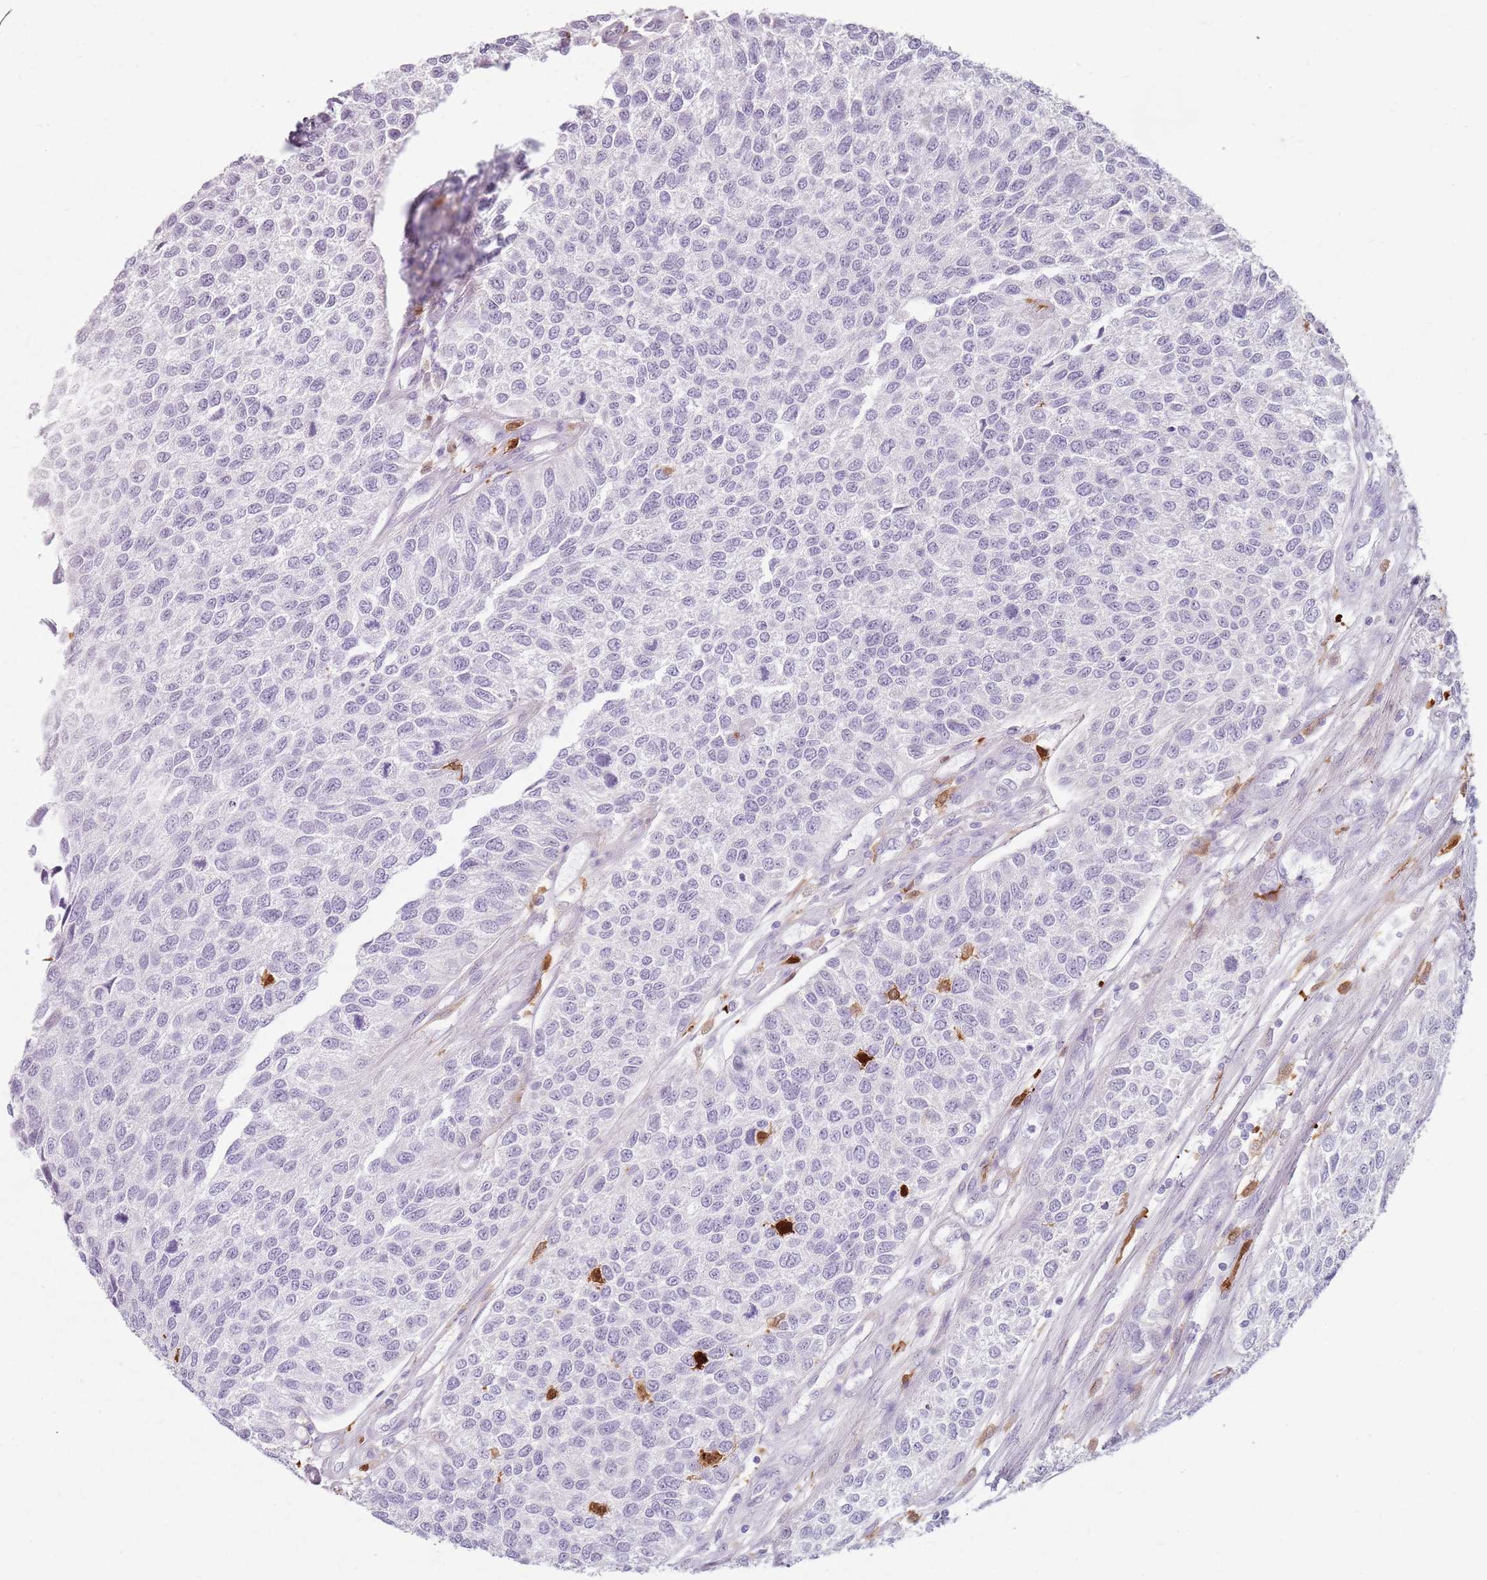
{"staining": {"intensity": "negative", "quantity": "none", "location": "none"}, "tissue": "urothelial cancer", "cell_type": "Tumor cells", "image_type": "cancer", "snomed": [{"axis": "morphology", "description": "Urothelial carcinoma, NOS"}, {"axis": "topography", "description": "Urinary bladder"}], "caption": "Immunohistochemistry of transitional cell carcinoma exhibits no expression in tumor cells.", "gene": "GDPGP1", "patient": {"sex": "male", "age": 55}}